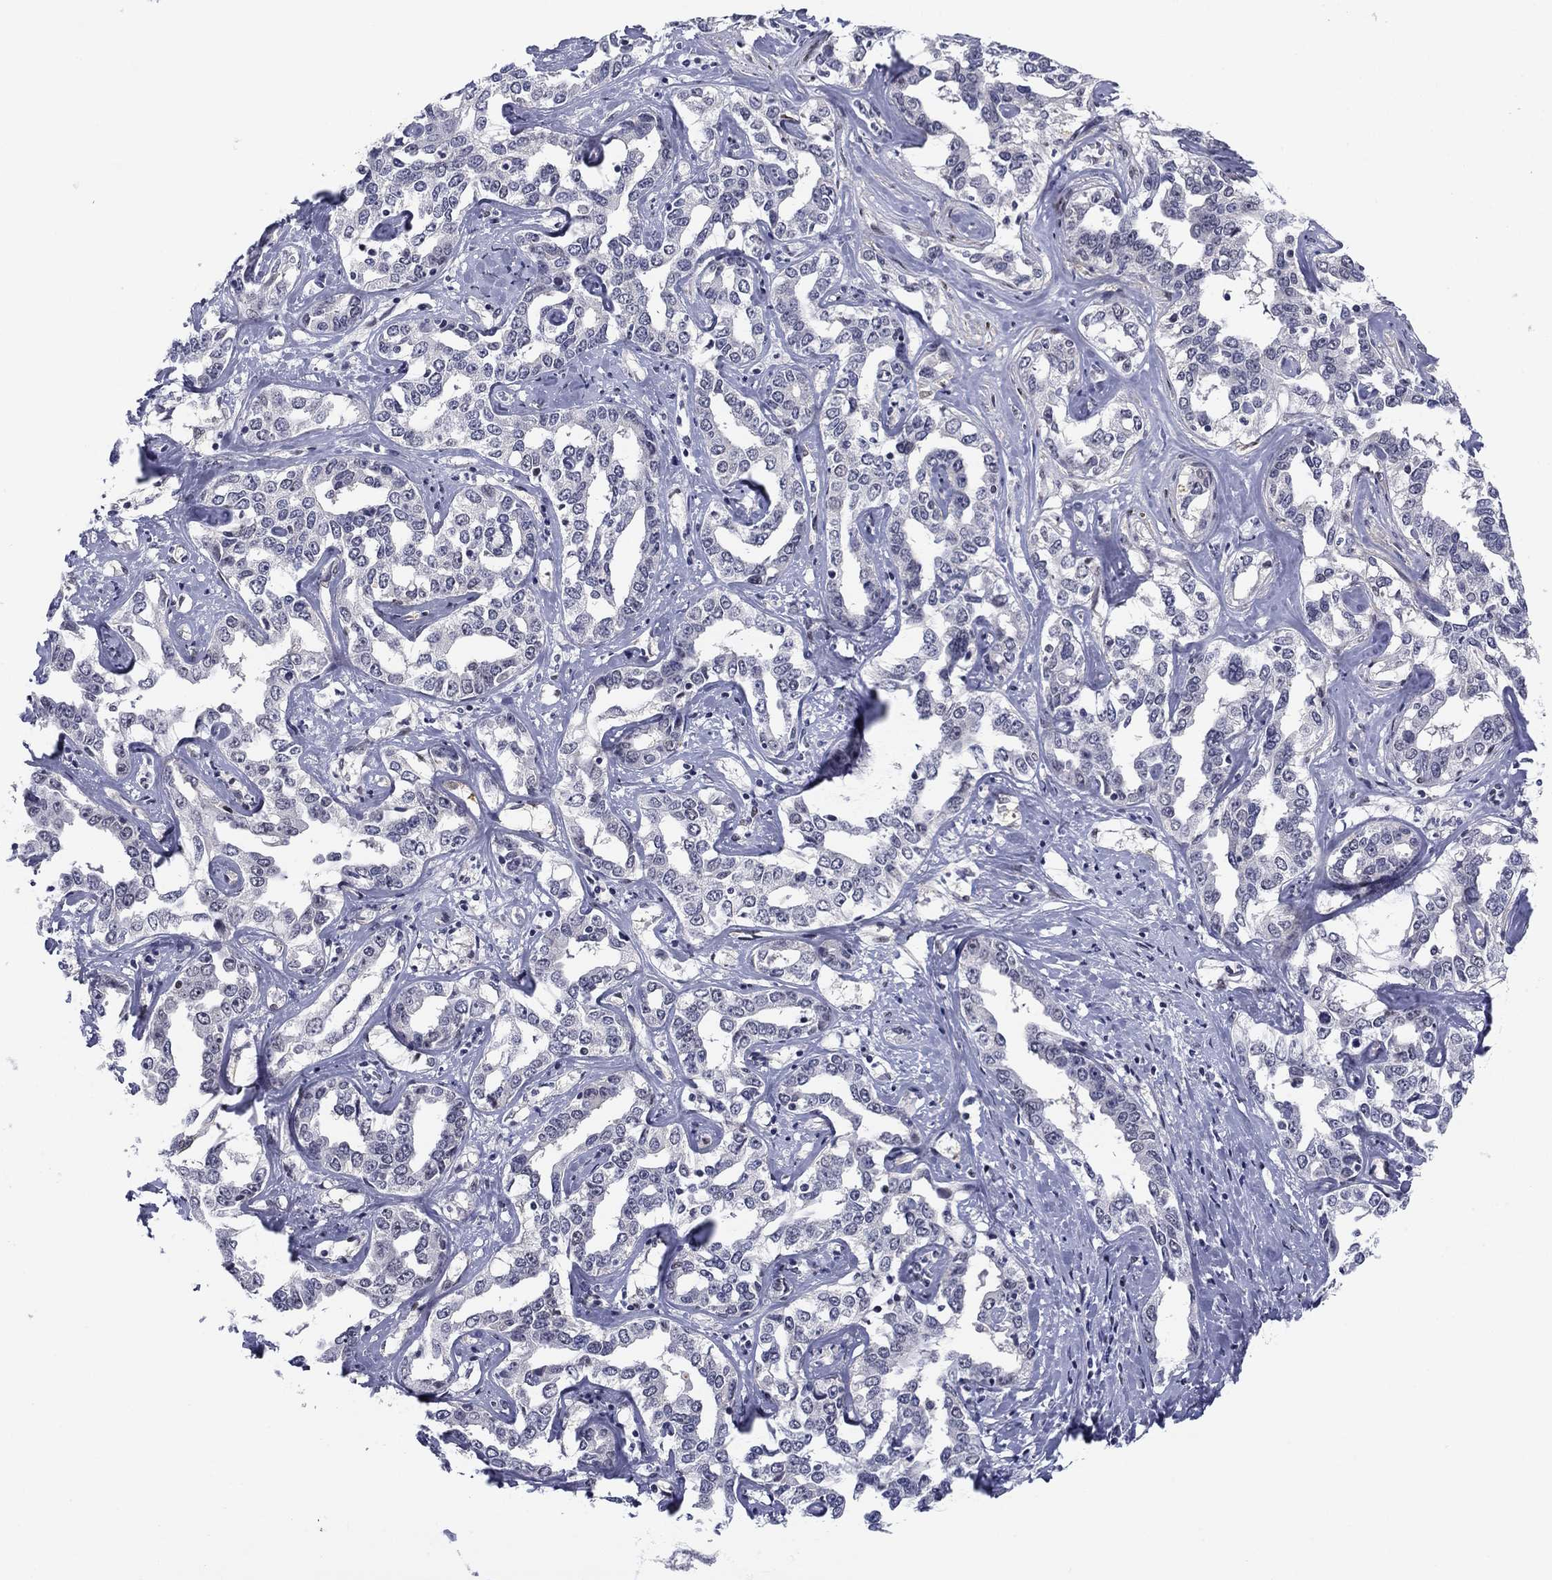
{"staining": {"intensity": "negative", "quantity": "none", "location": "none"}, "tissue": "liver cancer", "cell_type": "Tumor cells", "image_type": "cancer", "snomed": [{"axis": "morphology", "description": "Cholangiocarcinoma"}, {"axis": "topography", "description": "Liver"}], "caption": "High power microscopy histopathology image of an immunohistochemistry histopathology image of cholangiocarcinoma (liver), revealing no significant positivity in tumor cells. (Stains: DAB immunohistochemistry (IHC) with hematoxylin counter stain, Microscopy: brightfield microscopy at high magnification).", "gene": "TIGD4", "patient": {"sex": "male", "age": 59}}